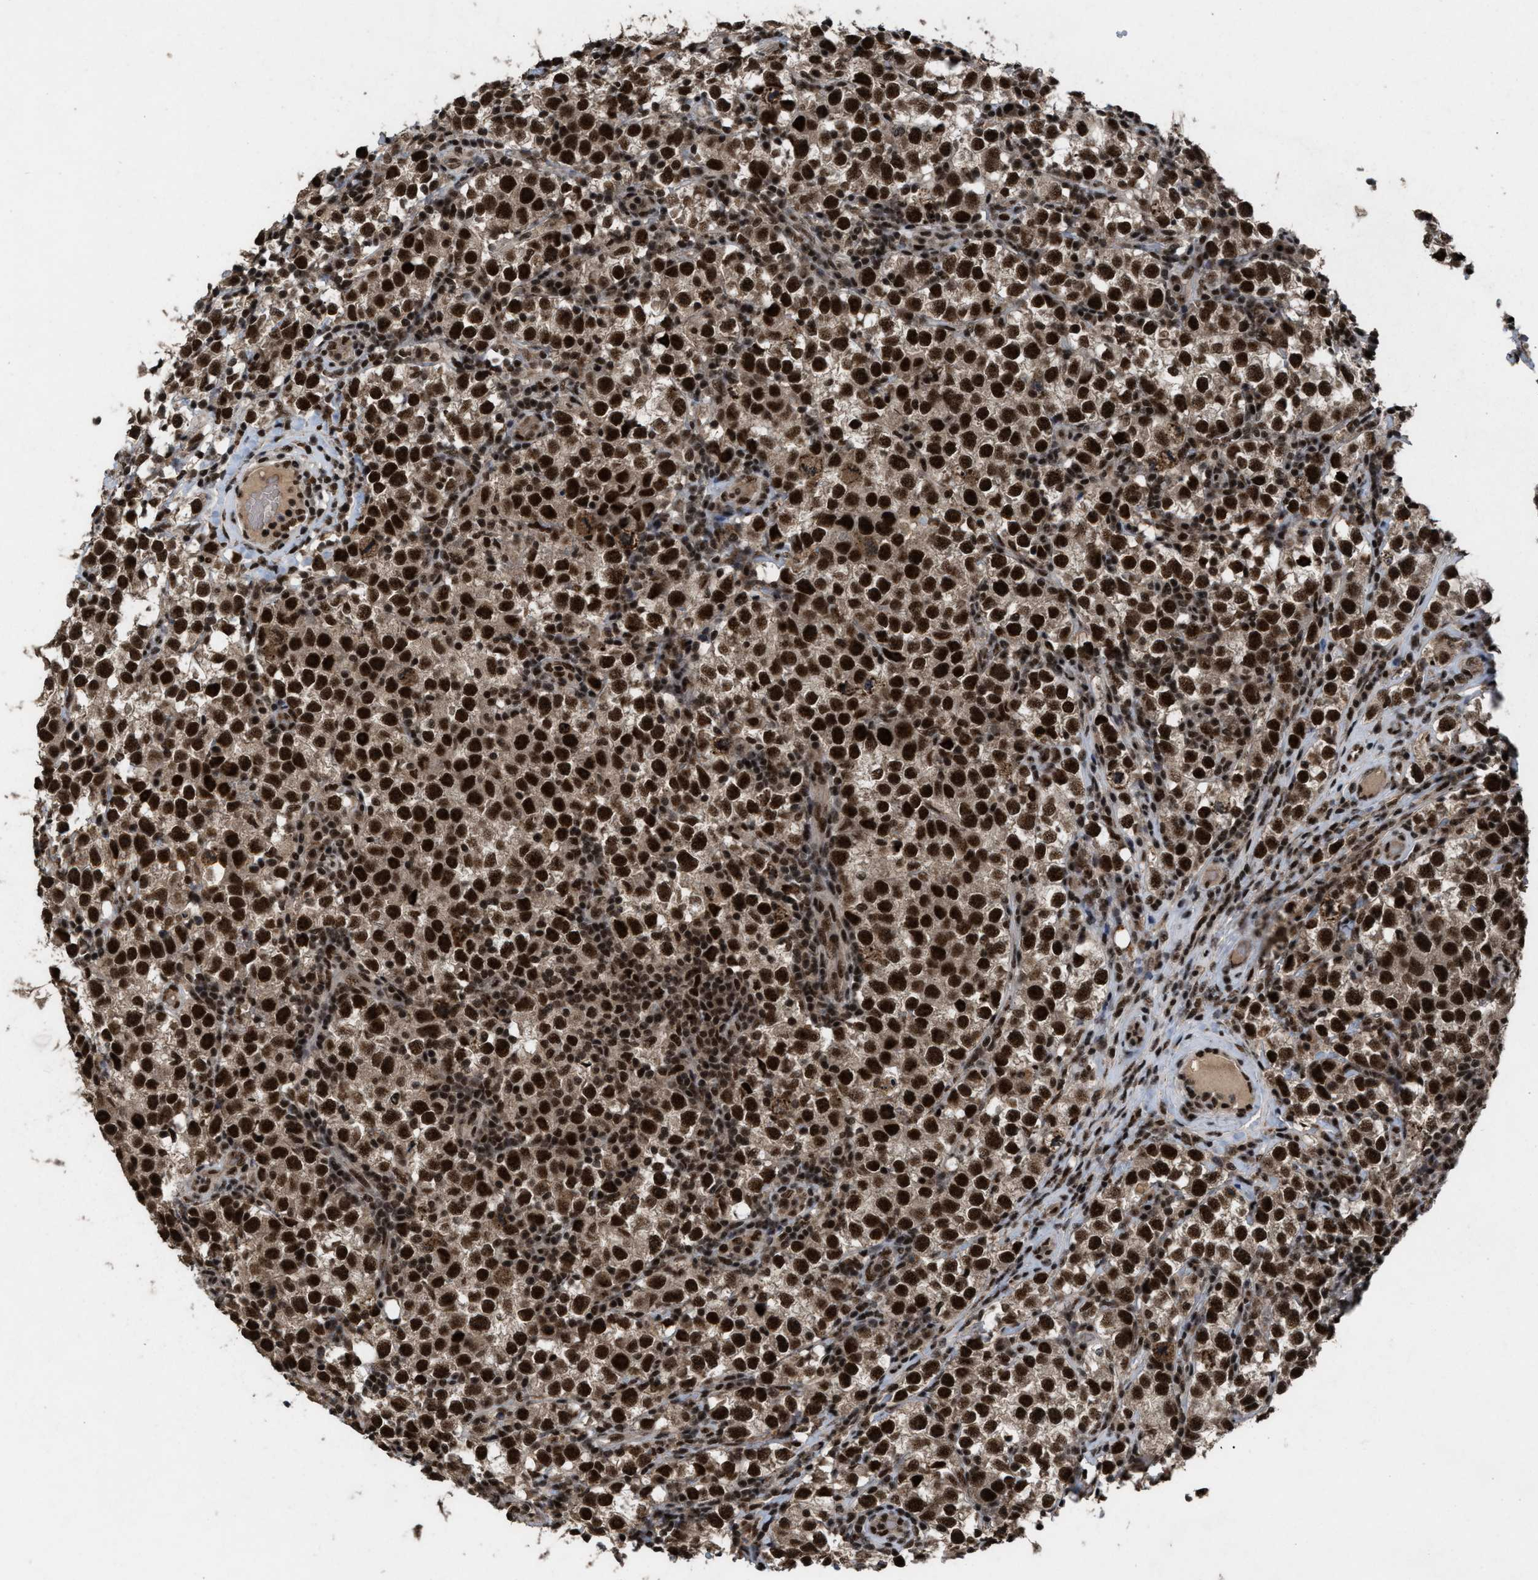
{"staining": {"intensity": "strong", "quantity": ">75%", "location": "cytoplasmic/membranous,nuclear"}, "tissue": "testis cancer", "cell_type": "Tumor cells", "image_type": "cancer", "snomed": [{"axis": "morphology", "description": "Normal tissue, NOS"}, {"axis": "morphology", "description": "Seminoma, NOS"}, {"axis": "topography", "description": "Testis"}], "caption": "Brown immunohistochemical staining in seminoma (testis) exhibits strong cytoplasmic/membranous and nuclear expression in approximately >75% of tumor cells. The protein is stained brown, and the nuclei are stained in blue (DAB IHC with brightfield microscopy, high magnification).", "gene": "PRPF4", "patient": {"sex": "male", "age": 43}}